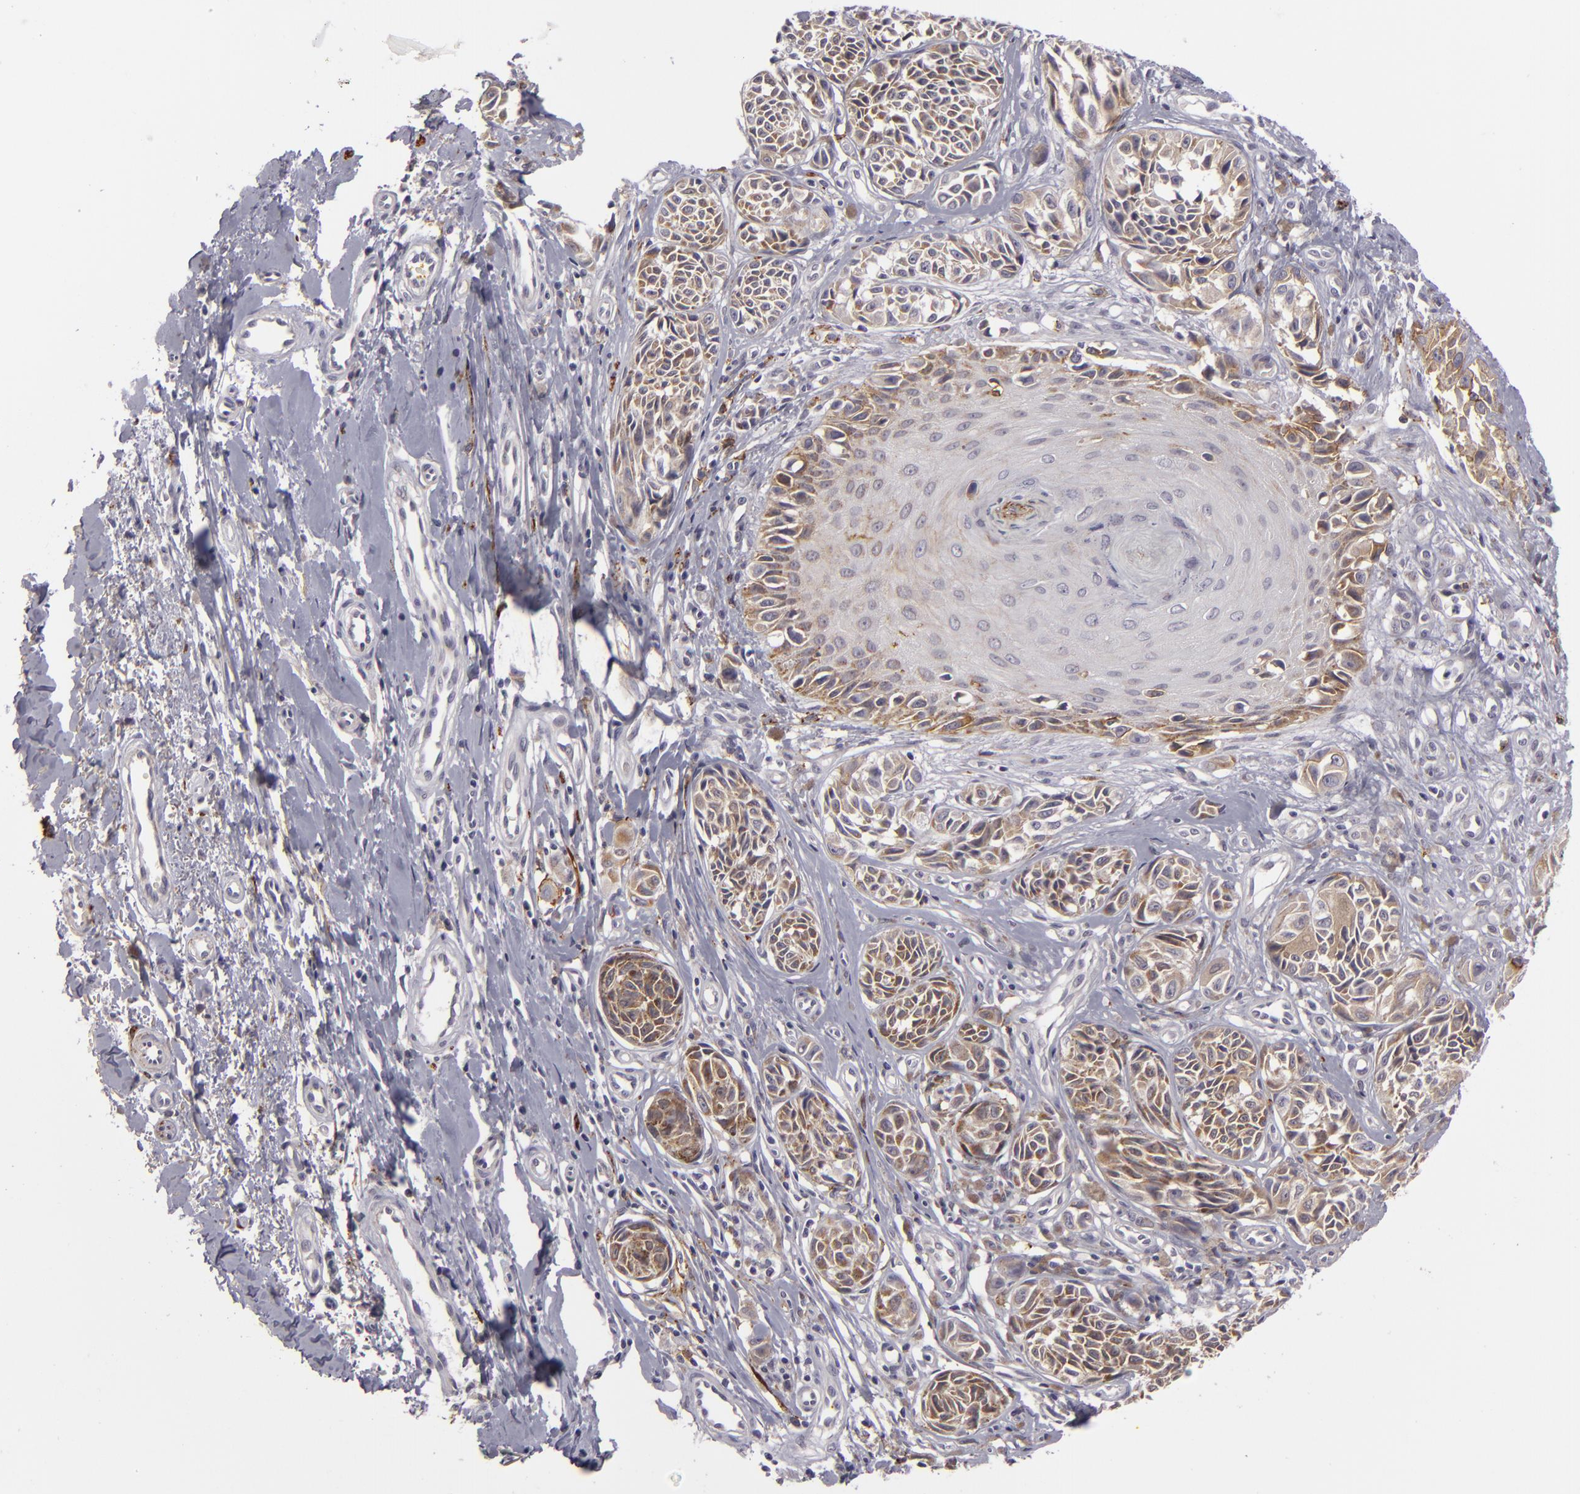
{"staining": {"intensity": "weak", "quantity": "25%-75%", "location": "cytoplasmic/membranous"}, "tissue": "melanoma", "cell_type": "Tumor cells", "image_type": "cancer", "snomed": [{"axis": "morphology", "description": "Malignant melanoma, NOS"}, {"axis": "topography", "description": "Skin"}], "caption": "The histopathology image shows staining of melanoma, revealing weak cytoplasmic/membranous protein positivity (brown color) within tumor cells.", "gene": "ALCAM", "patient": {"sex": "male", "age": 67}}